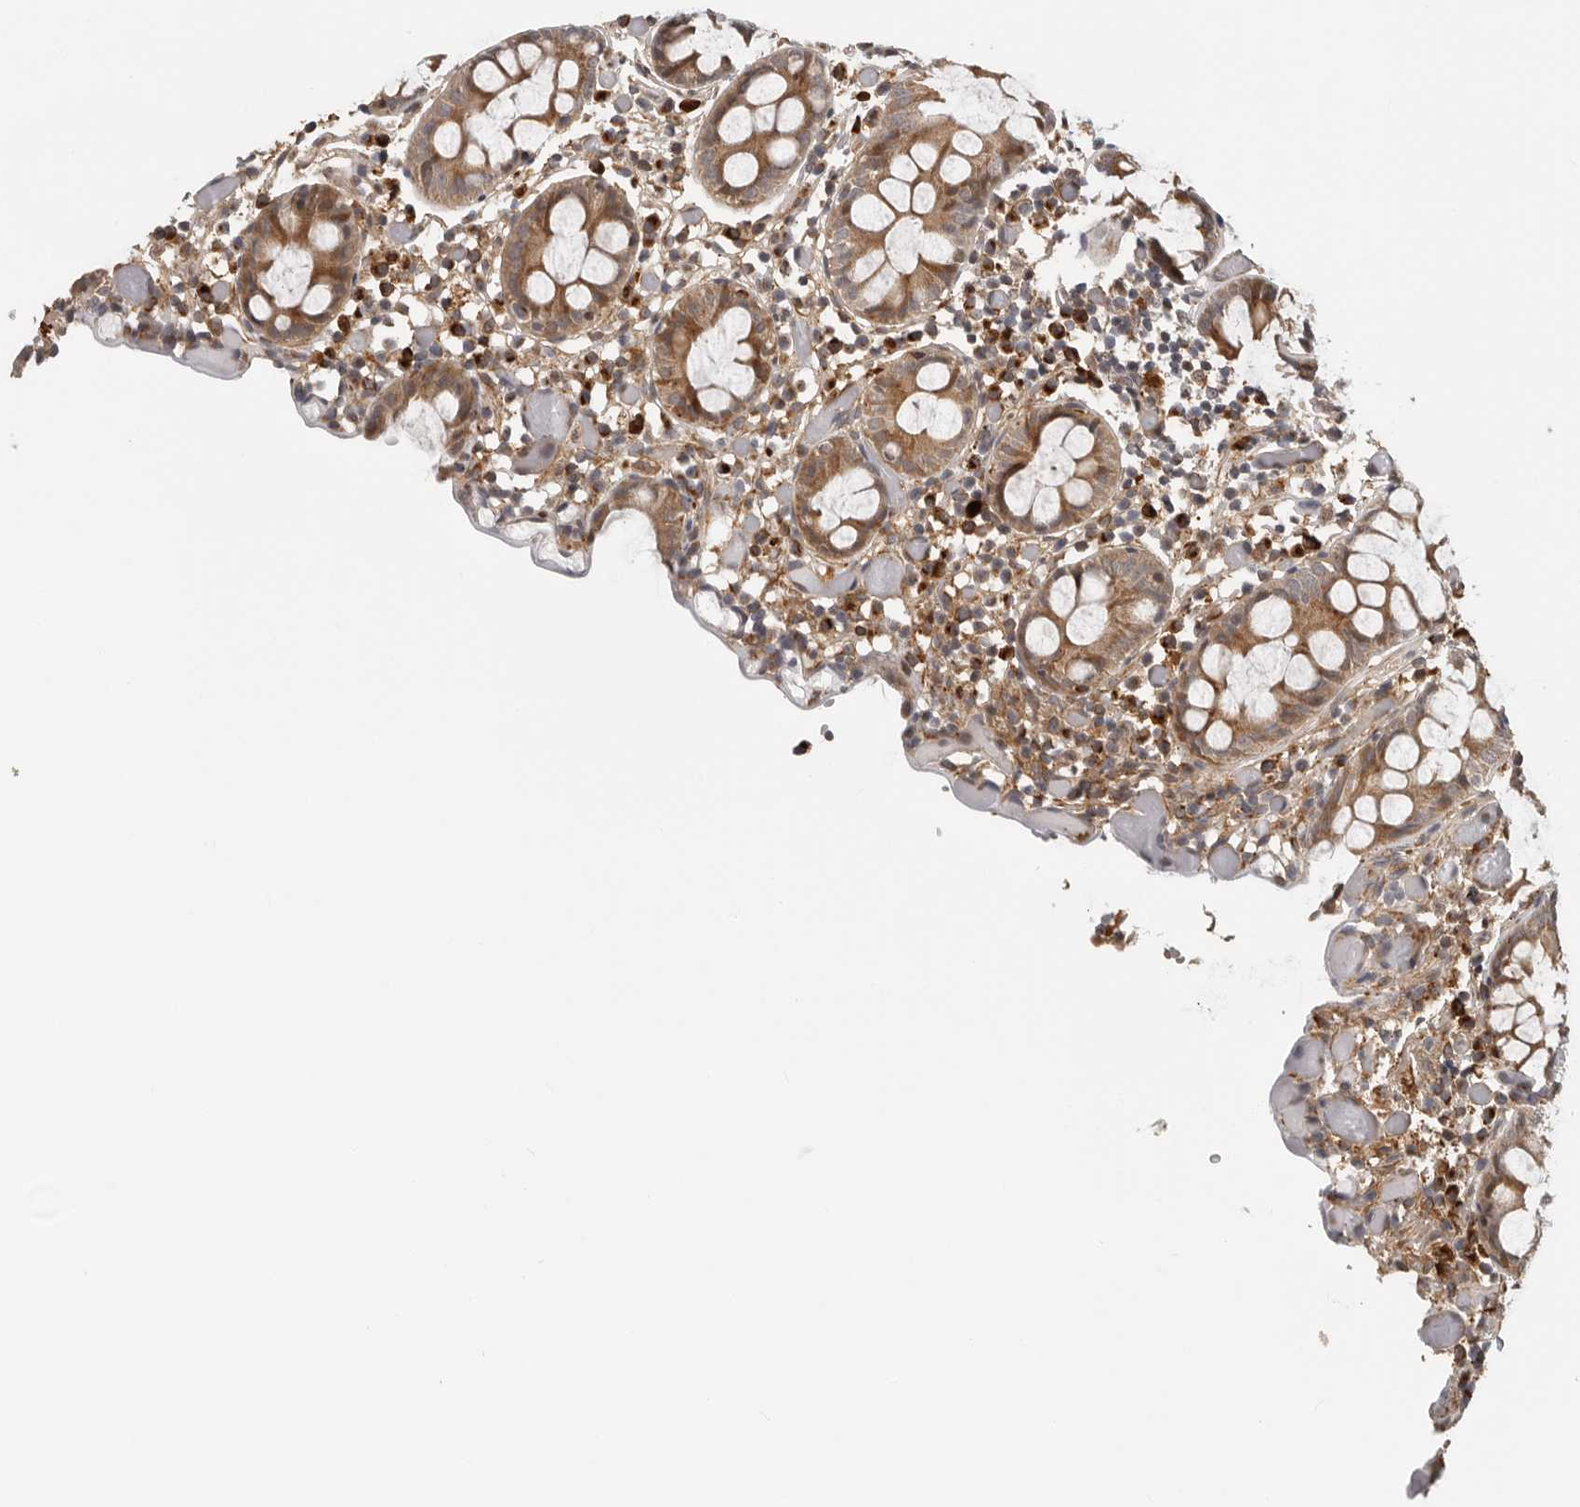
{"staining": {"intensity": "moderate", "quantity": ">75%", "location": "cytoplasmic/membranous"}, "tissue": "colon", "cell_type": "Endothelial cells", "image_type": "normal", "snomed": [{"axis": "morphology", "description": "Normal tissue, NOS"}, {"axis": "topography", "description": "Colon"}], "caption": "This histopathology image displays normal colon stained with immunohistochemistry to label a protein in brown. The cytoplasmic/membranous of endothelial cells show moderate positivity for the protein. Nuclei are counter-stained blue.", "gene": "RNF157", "patient": {"sex": "male", "age": 14}}